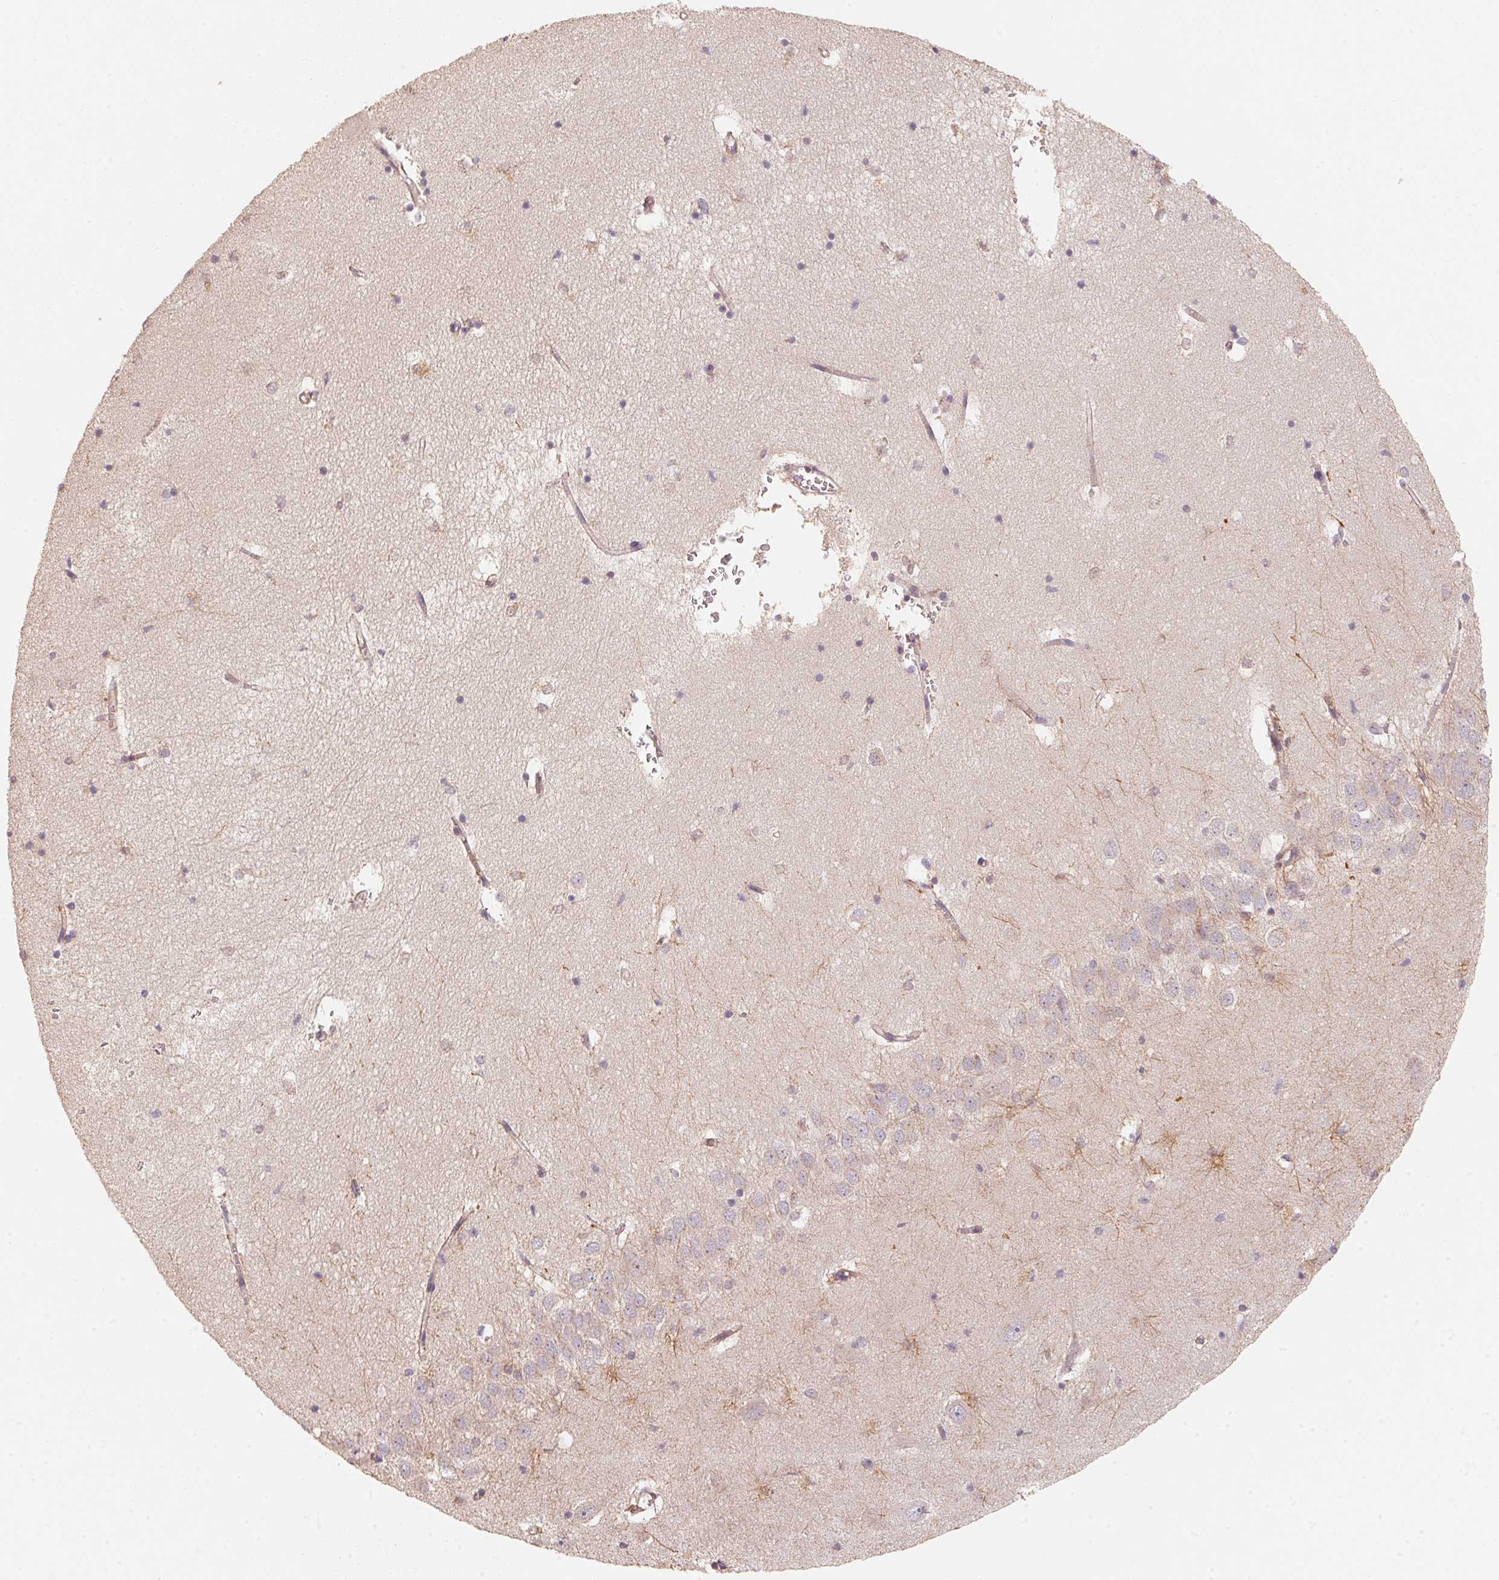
{"staining": {"intensity": "weak", "quantity": "<25%", "location": "cytoplasmic/membranous"}, "tissue": "hippocampus", "cell_type": "Glial cells", "image_type": "normal", "snomed": [{"axis": "morphology", "description": "Normal tissue, NOS"}, {"axis": "topography", "description": "Hippocampus"}], "caption": "Human hippocampus stained for a protein using immunohistochemistry displays no positivity in glial cells.", "gene": "TSPAN12", "patient": {"sex": "male", "age": 58}}